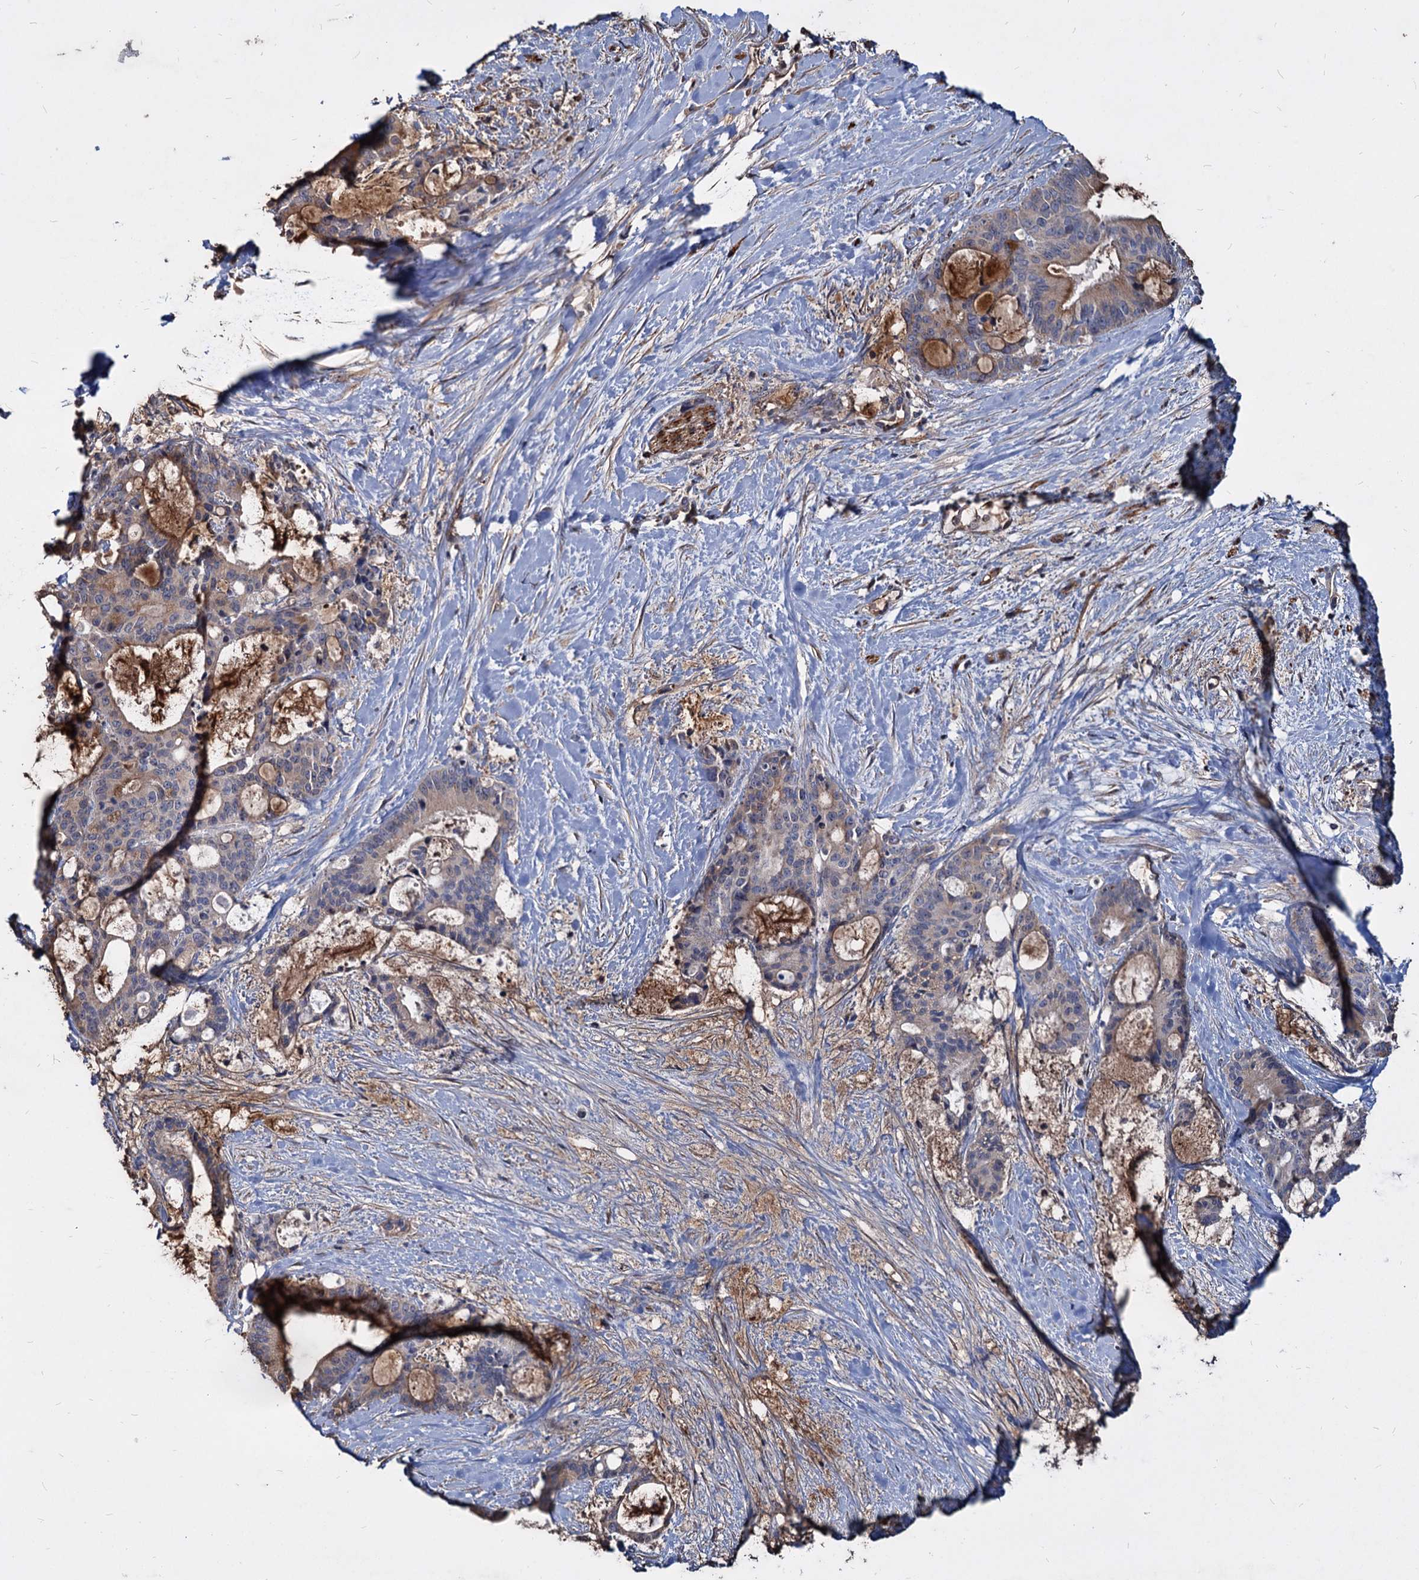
{"staining": {"intensity": "moderate", "quantity": "<25%", "location": "cytoplasmic/membranous"}, "tissue": "liver cancer", "cell_type": "Tumor cells", "image_type": "cancer", "snomed": [{"axis": "morphology", "description": "Normal tissue, NOS"}, {"axis": "morphology", "description": "Cholangiocarcinoma"}, {"axis": "topography", "description": "Liver"}, {"axis": "topography", "description": "Peripheral nerve tissue"}], "caption": "This is a micrograph of immunohistochemistry (IHC) staining of liver cancer, which shows moderate staining in the cytoplasmic/membranous of tumor cells.", "gene": "DEPDC4", "patient": {"sex": "female", "age": 73}}